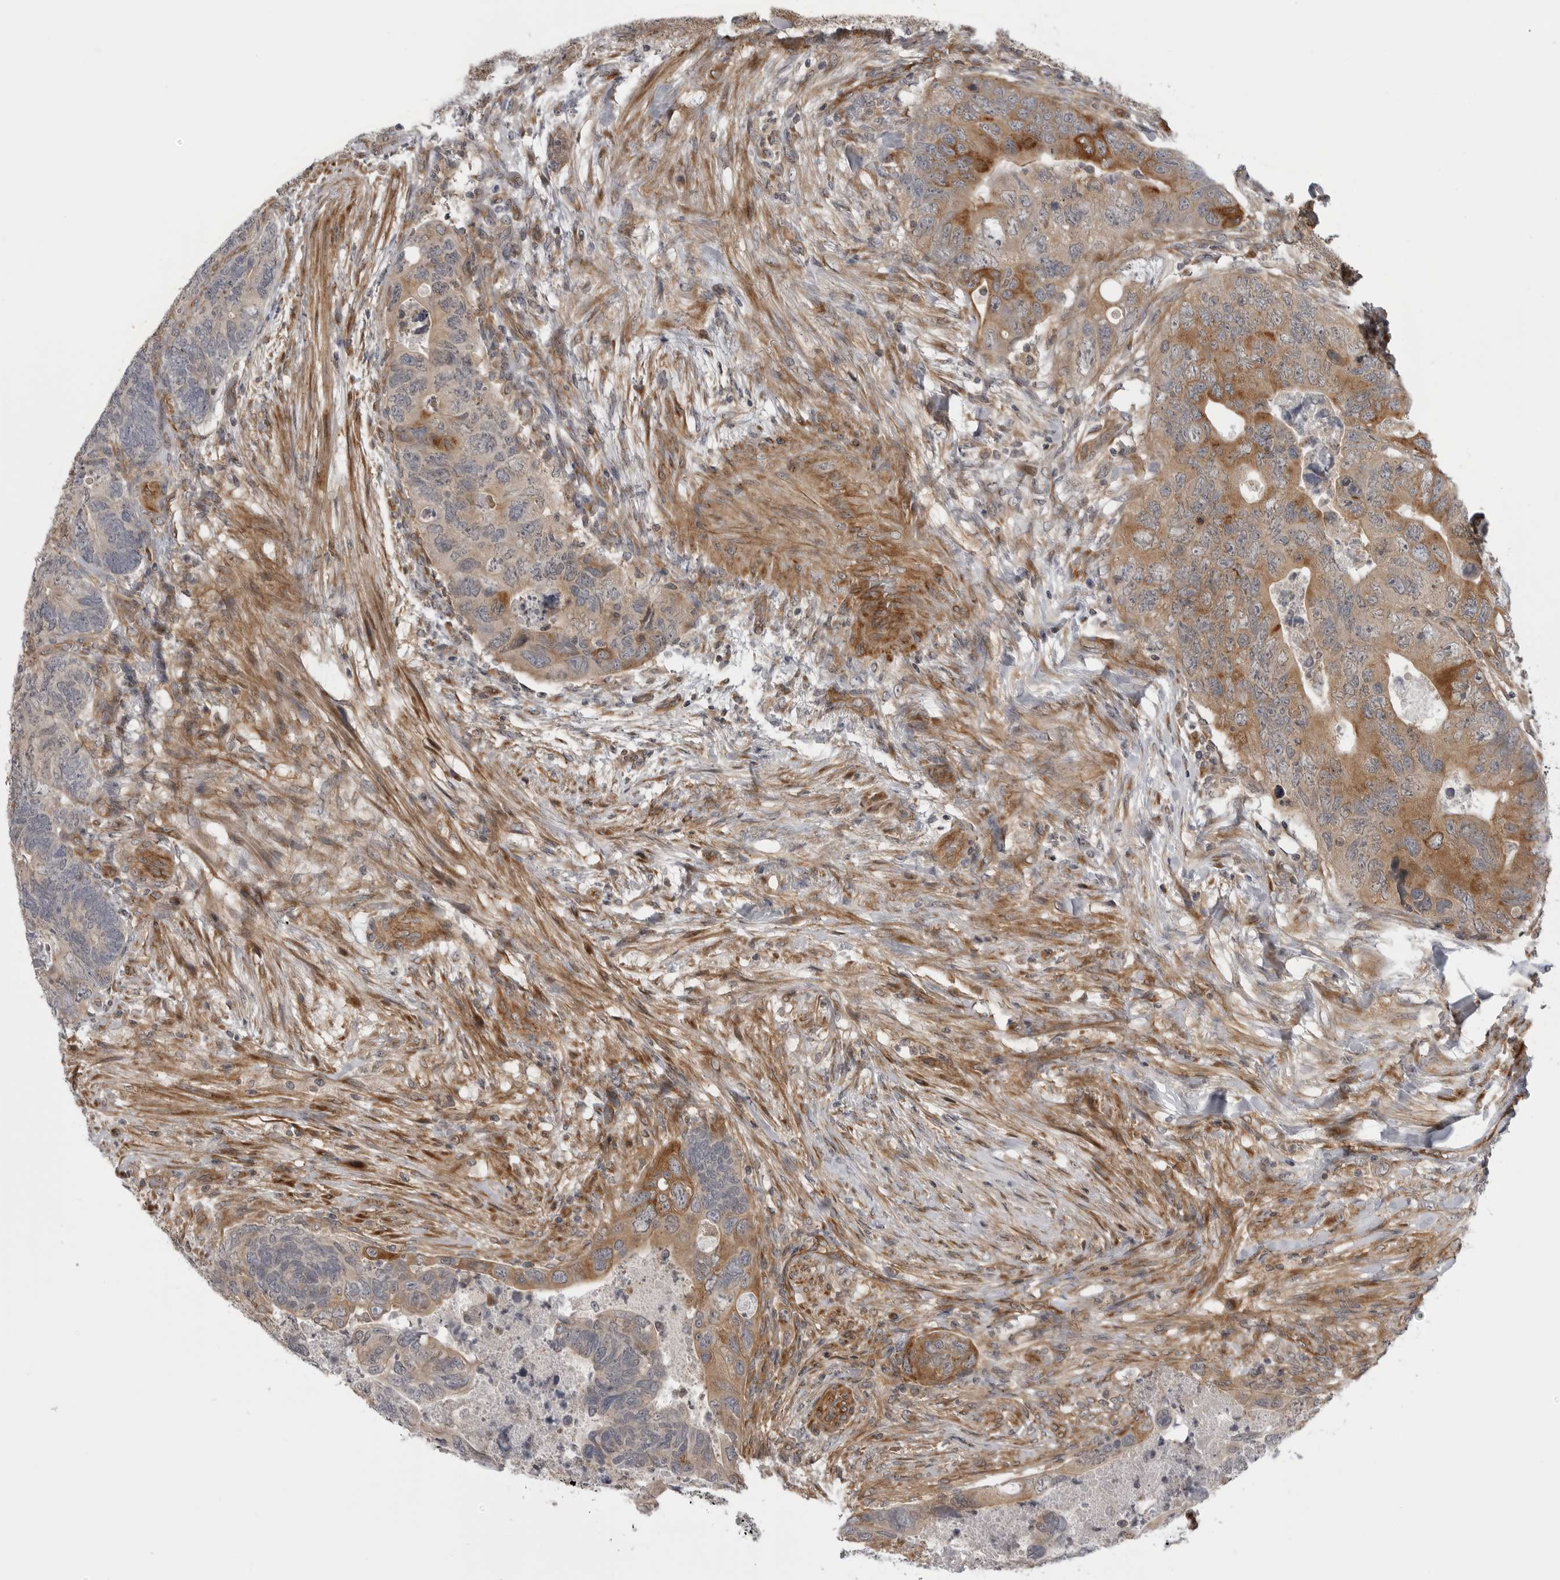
{"staining": {"intensity": "moderate", "quantity": "25%-75%", "location": "cytoplasmic/membranous"}, "tissue": "colorectal cancer", "cell_type": "Tumor cells", "image_type": "cancer", "snomed": [{"axis": "morphology", "description": "Adenocarcinoma, NOS"}, {"axis": "topography", "description": "Rectum"}], "caption": "A brown stain labels moderate cytoplasmic/membranous positivity of a protein in human colorectal cancer tumor cells.", "gene": "LRRC45", "patient": {"sex": "male", "age": 63}}